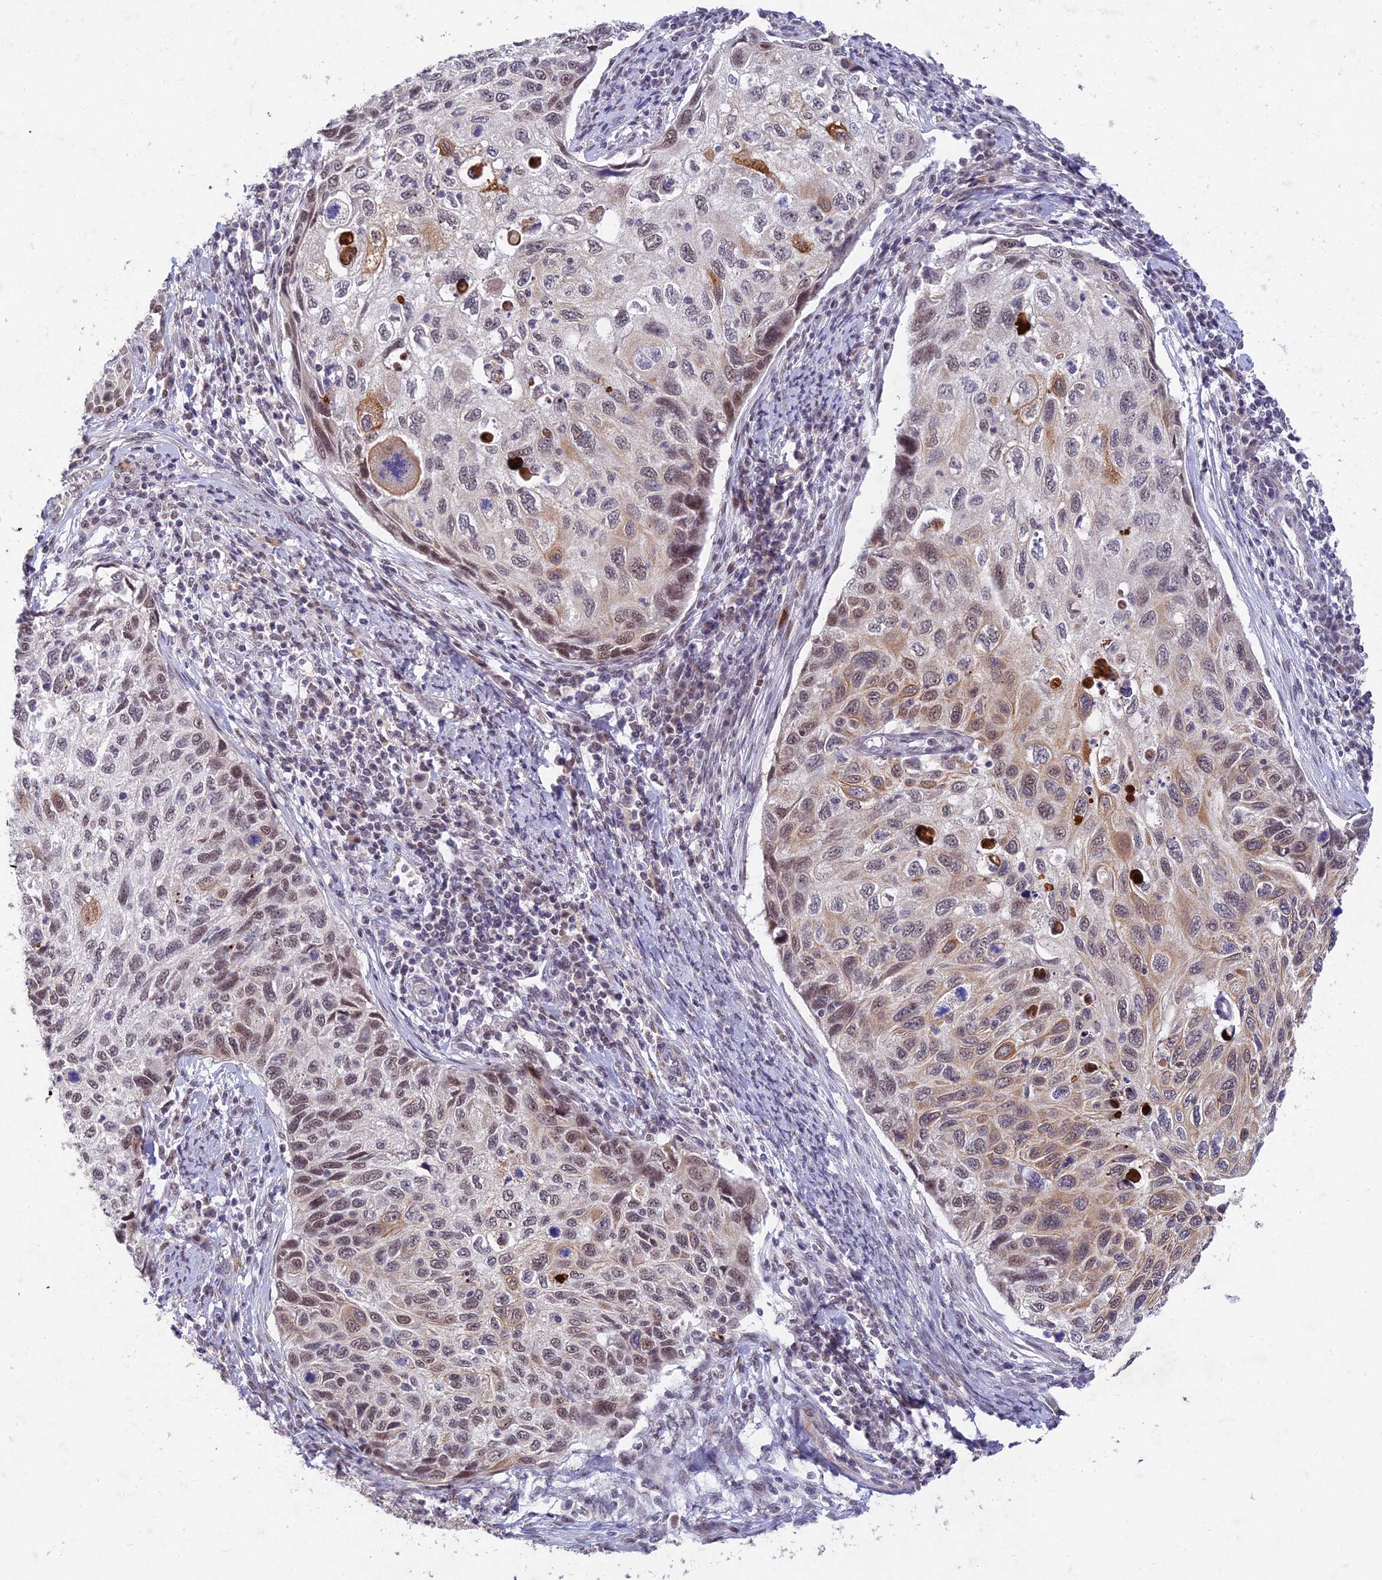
{"staining": {"intensity": "moderate", "quantity": "25%-75%", "location": "cytoplasmic/membranous,nuclear"}, "tissue": "cervical cancer", "cell_type": "Tumor cells", "image_type": "cancer", "snomed": [{"axis": "morphology", "description": "Squamous cell carcinoma, NOS"}, {"axis": "topography", "description": "Cervix"}], "caption": "The micrograph reveals immunohistochemical staining of squamous cell carcinoma (cervical). There is moderate cytoplasmic/membranous and nuclear staining is identified in approximately 25%-75% of tumor cells.", "gene": "RAVER1", "patient": {"sex": "female", "age": 70}}